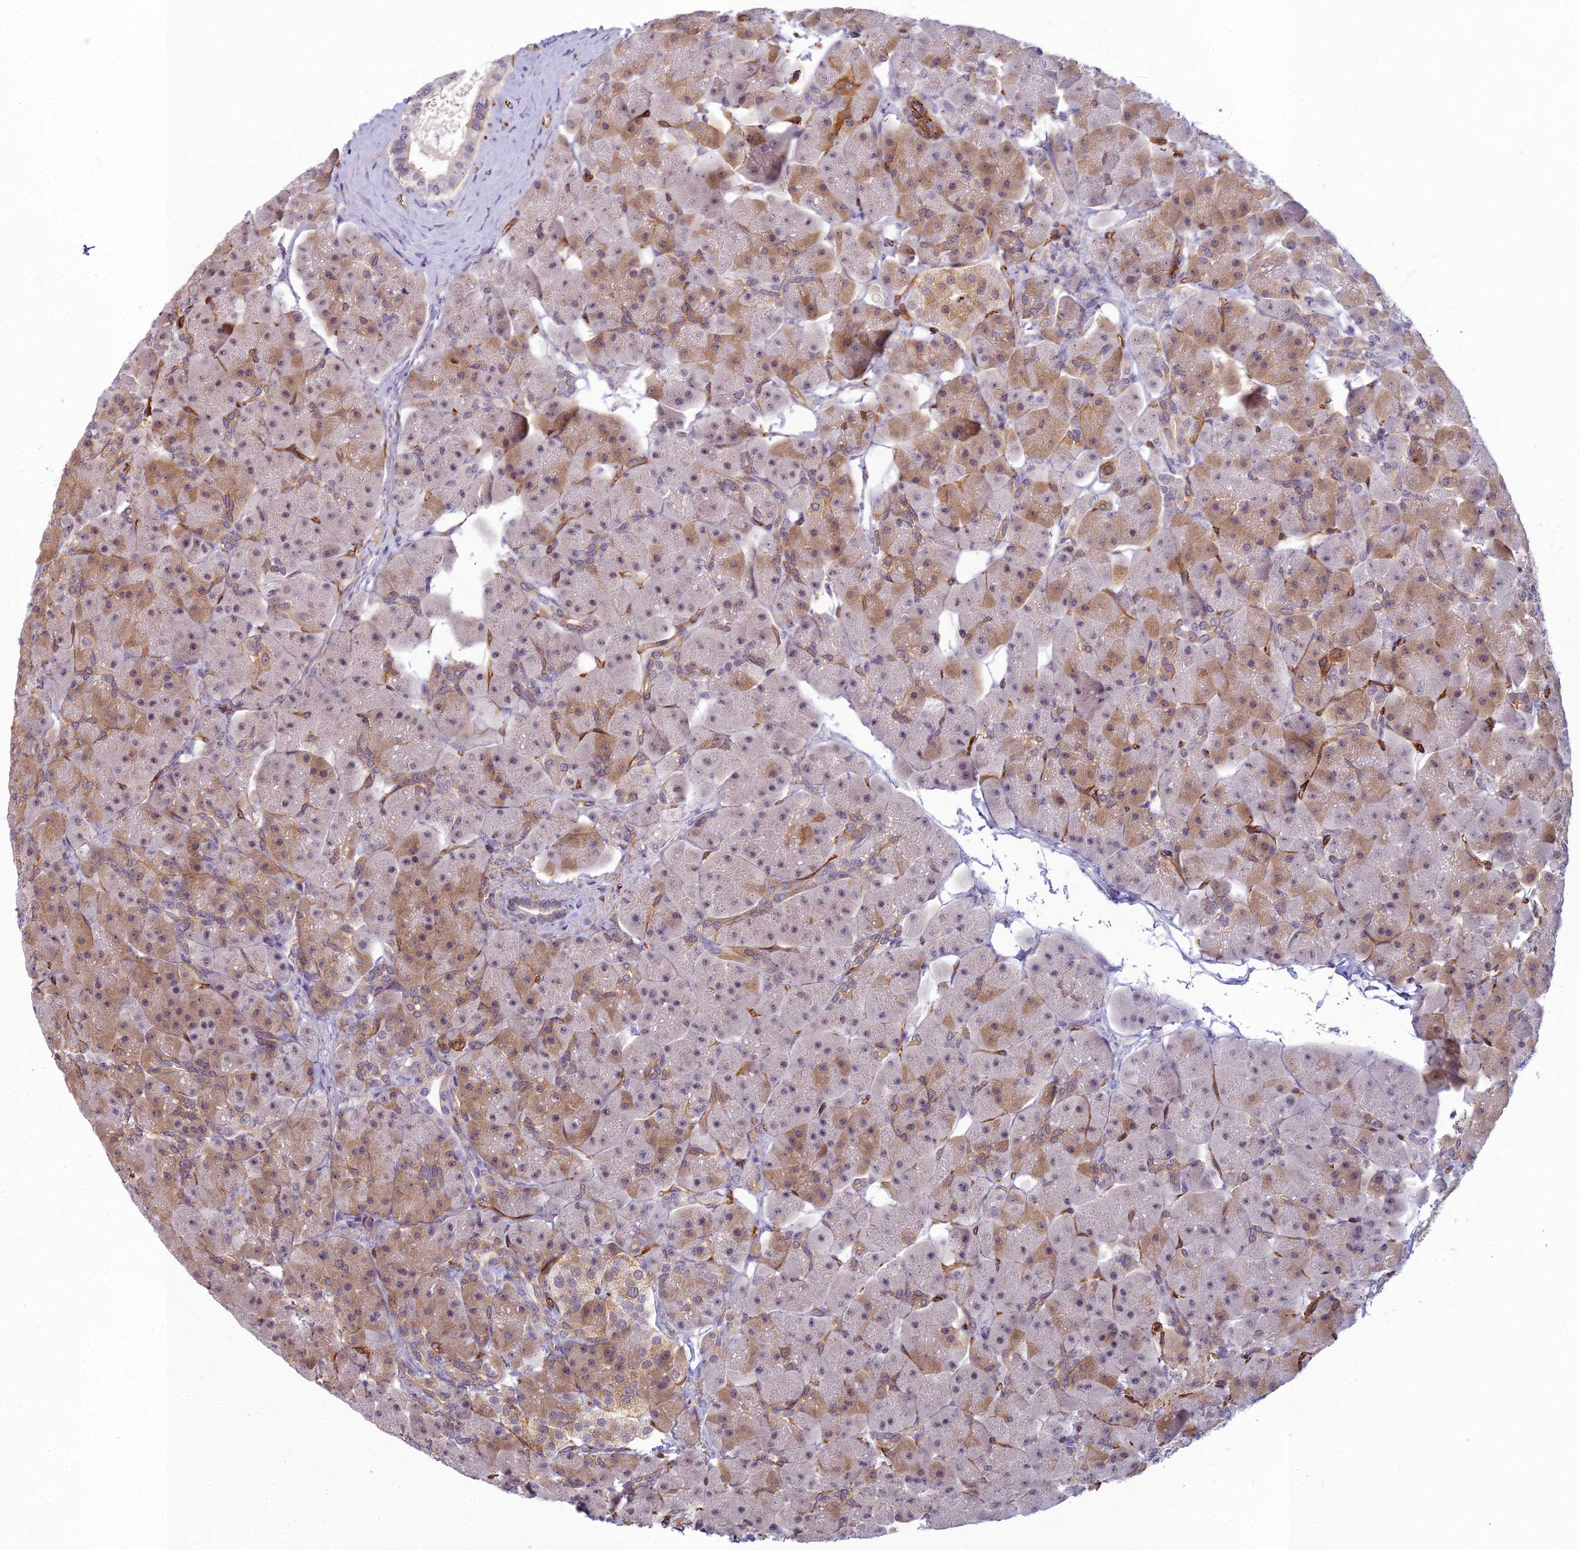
{"staining": {"intensity": "moderate", "quantity": "25%-75%", "location": "cytoplasmic/membranous,nuclear"}, "tissue": "pancreas", "cell_type": "Exocrine glandular cells", "image_type": "normal", "snomed": [{"axis": "morphology", "description": "Normal tissue, NOS"}, {"axis": "topography", "description": "Pancreas"}], "caption": "About 25%-75% of exocrine glandular cells in benign pancreas demonstrate moderate cytoplasmic/membranous,nuclear protein positivity as visualized by brown immunohistochemical staining.", "gene": "RGL3", "patient": {"sex": "male", "age": 66}}